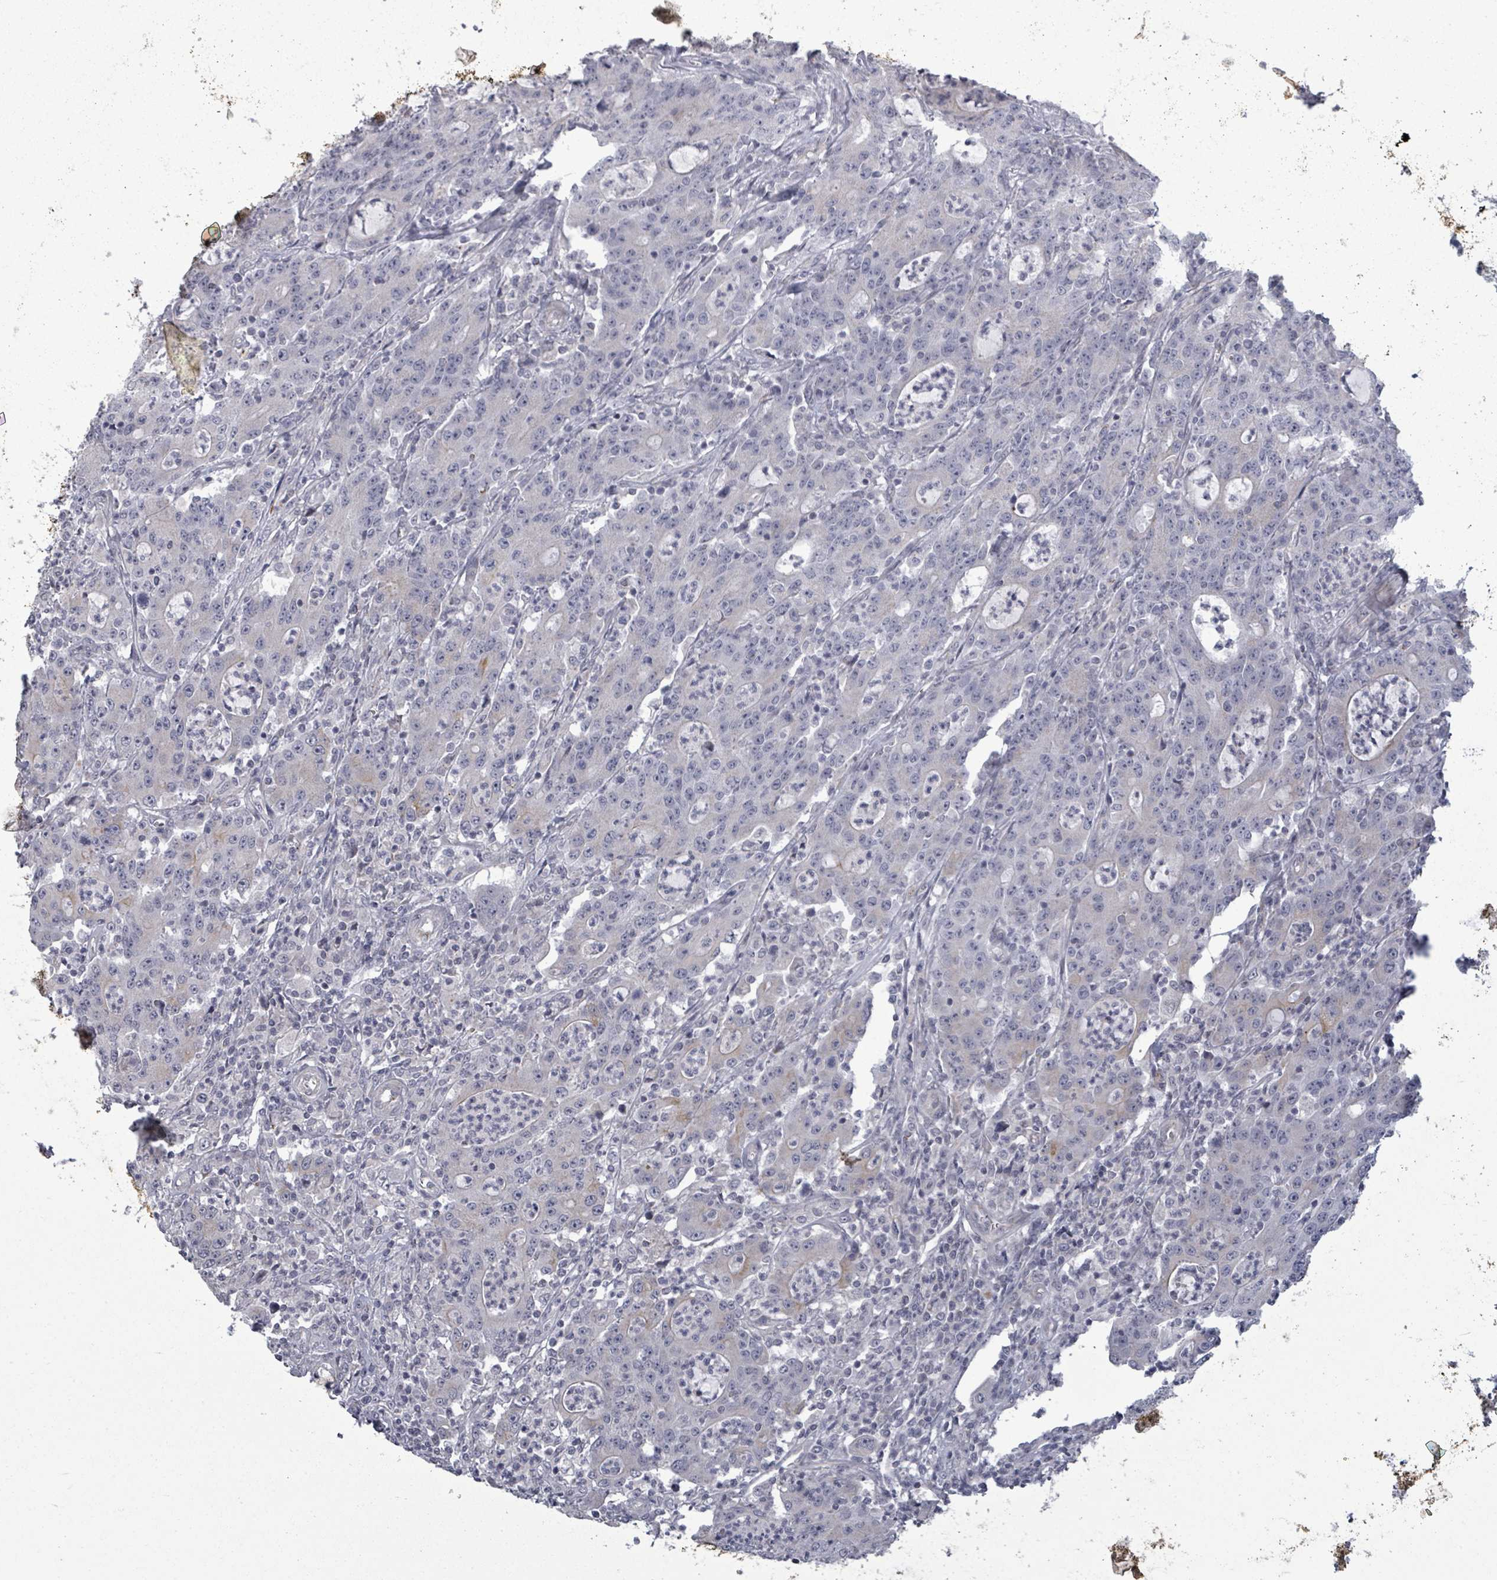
{"staining": {"intensity": "negative", "quantity": "none", "location": "none"}, "tissue": "colorectal cancer", "cell_type": "Tumor cells", "image_type": "cancer", "snomed": [{"axis": "morphology", "description": "Adenocarcinoma, NOS"}, {"axis": "topography", "description": "Colon"}], "caption": "There is no significant positivity in tumor cells of colorectal cancer.", "gene": "PTPN20", "patient": {"sex": "male", "age": 83}}